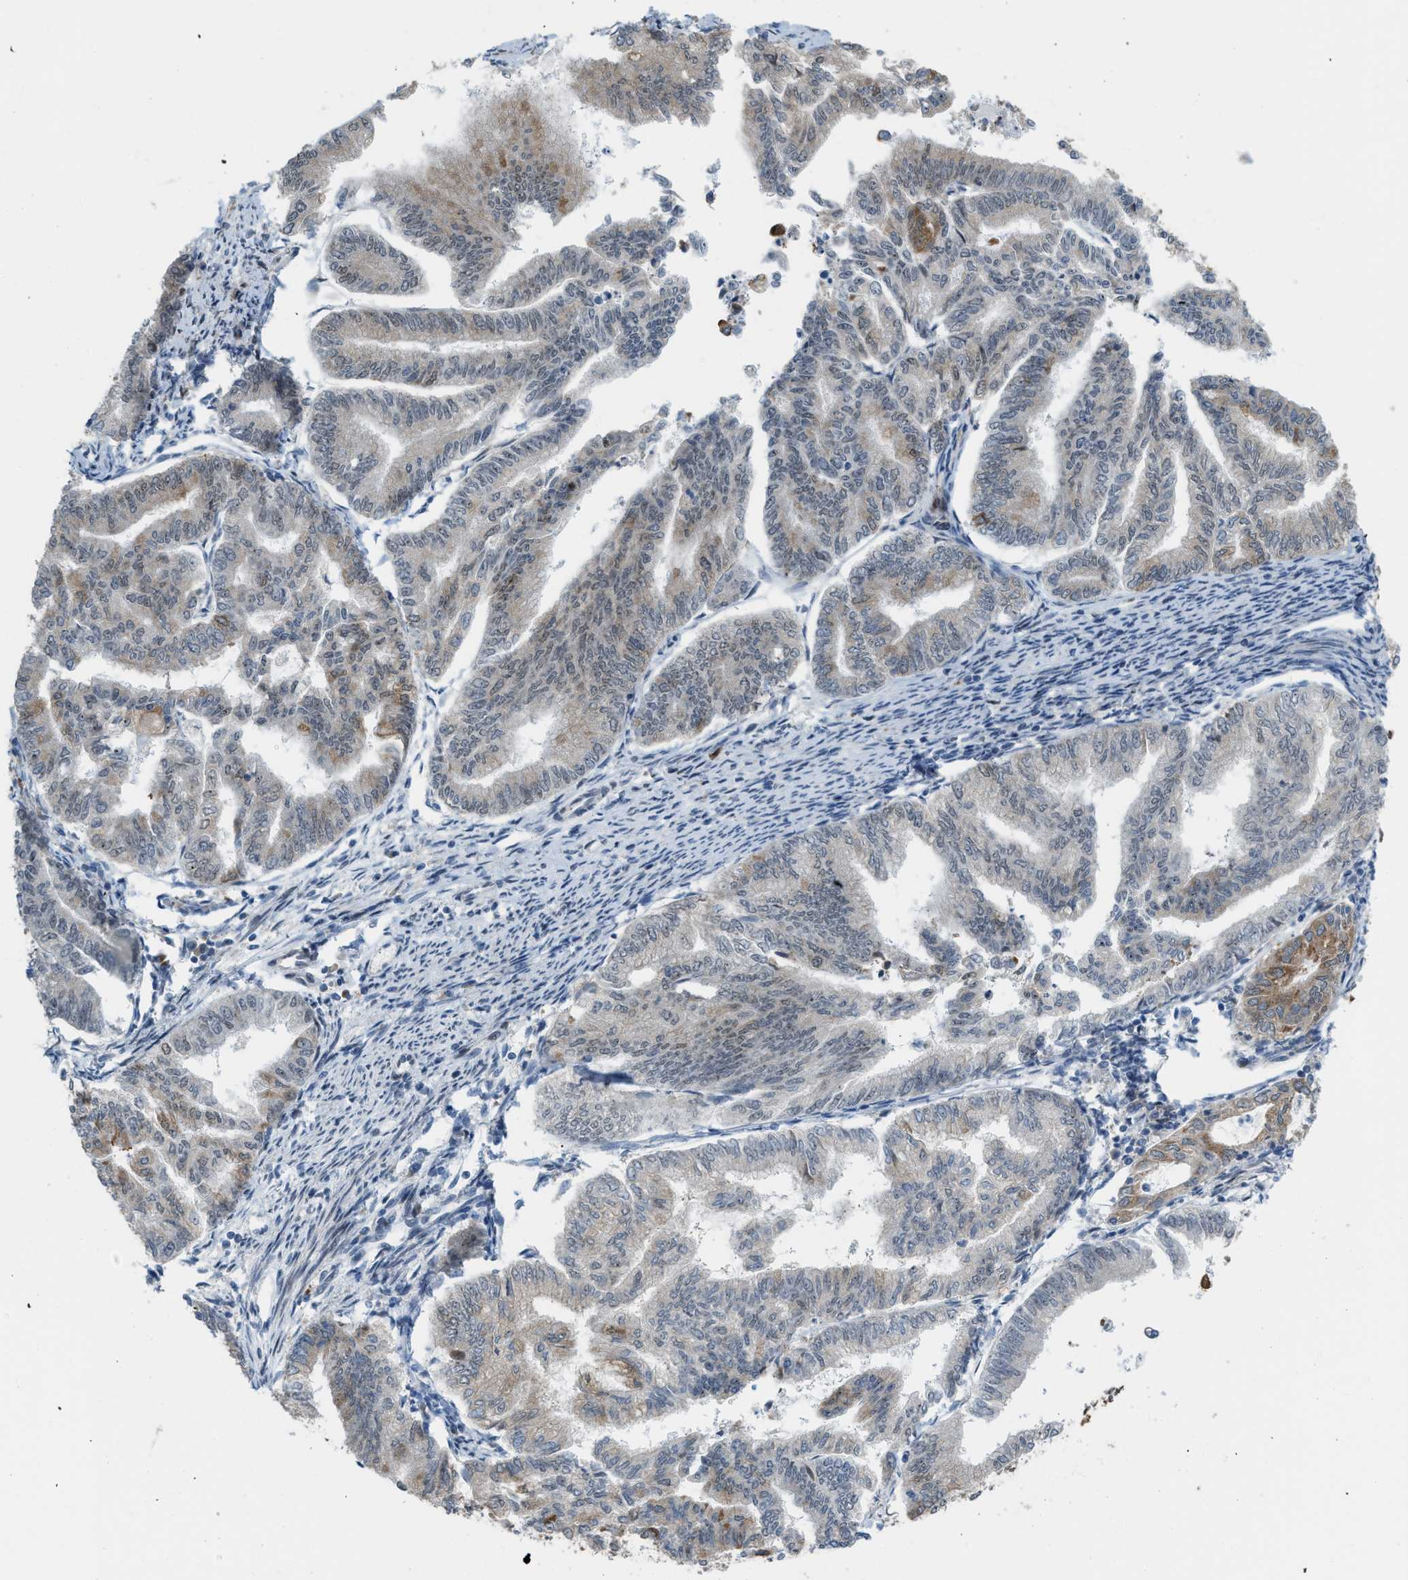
{"staining": {"intensity": "moderate", "quantity": "<25%", "location": "cytoplasmic/membranous"}, "tissue": "endometrial cancer", "cell_type": "Tumor cells", "image_type": "cancer", "snomed": [{"axis": "morphology", "description": "Adenocarcinoma, NOS"}, {"axis": "topography", "description": "Endometrium"}], "caption": "IHC photomicrograph of neoplastic tissue: human adenocarcinoma (endometrial) stained using immunohistochemistry (IHC) exhibits low levels of moderate protein expression localized specifically in the cytoplasmic/membranous of tumor cells, appearing as a cytoplasmic/membranous brown color.", "gene": "DIPK1A", "patient": {"sex": "female", "age": 79}}